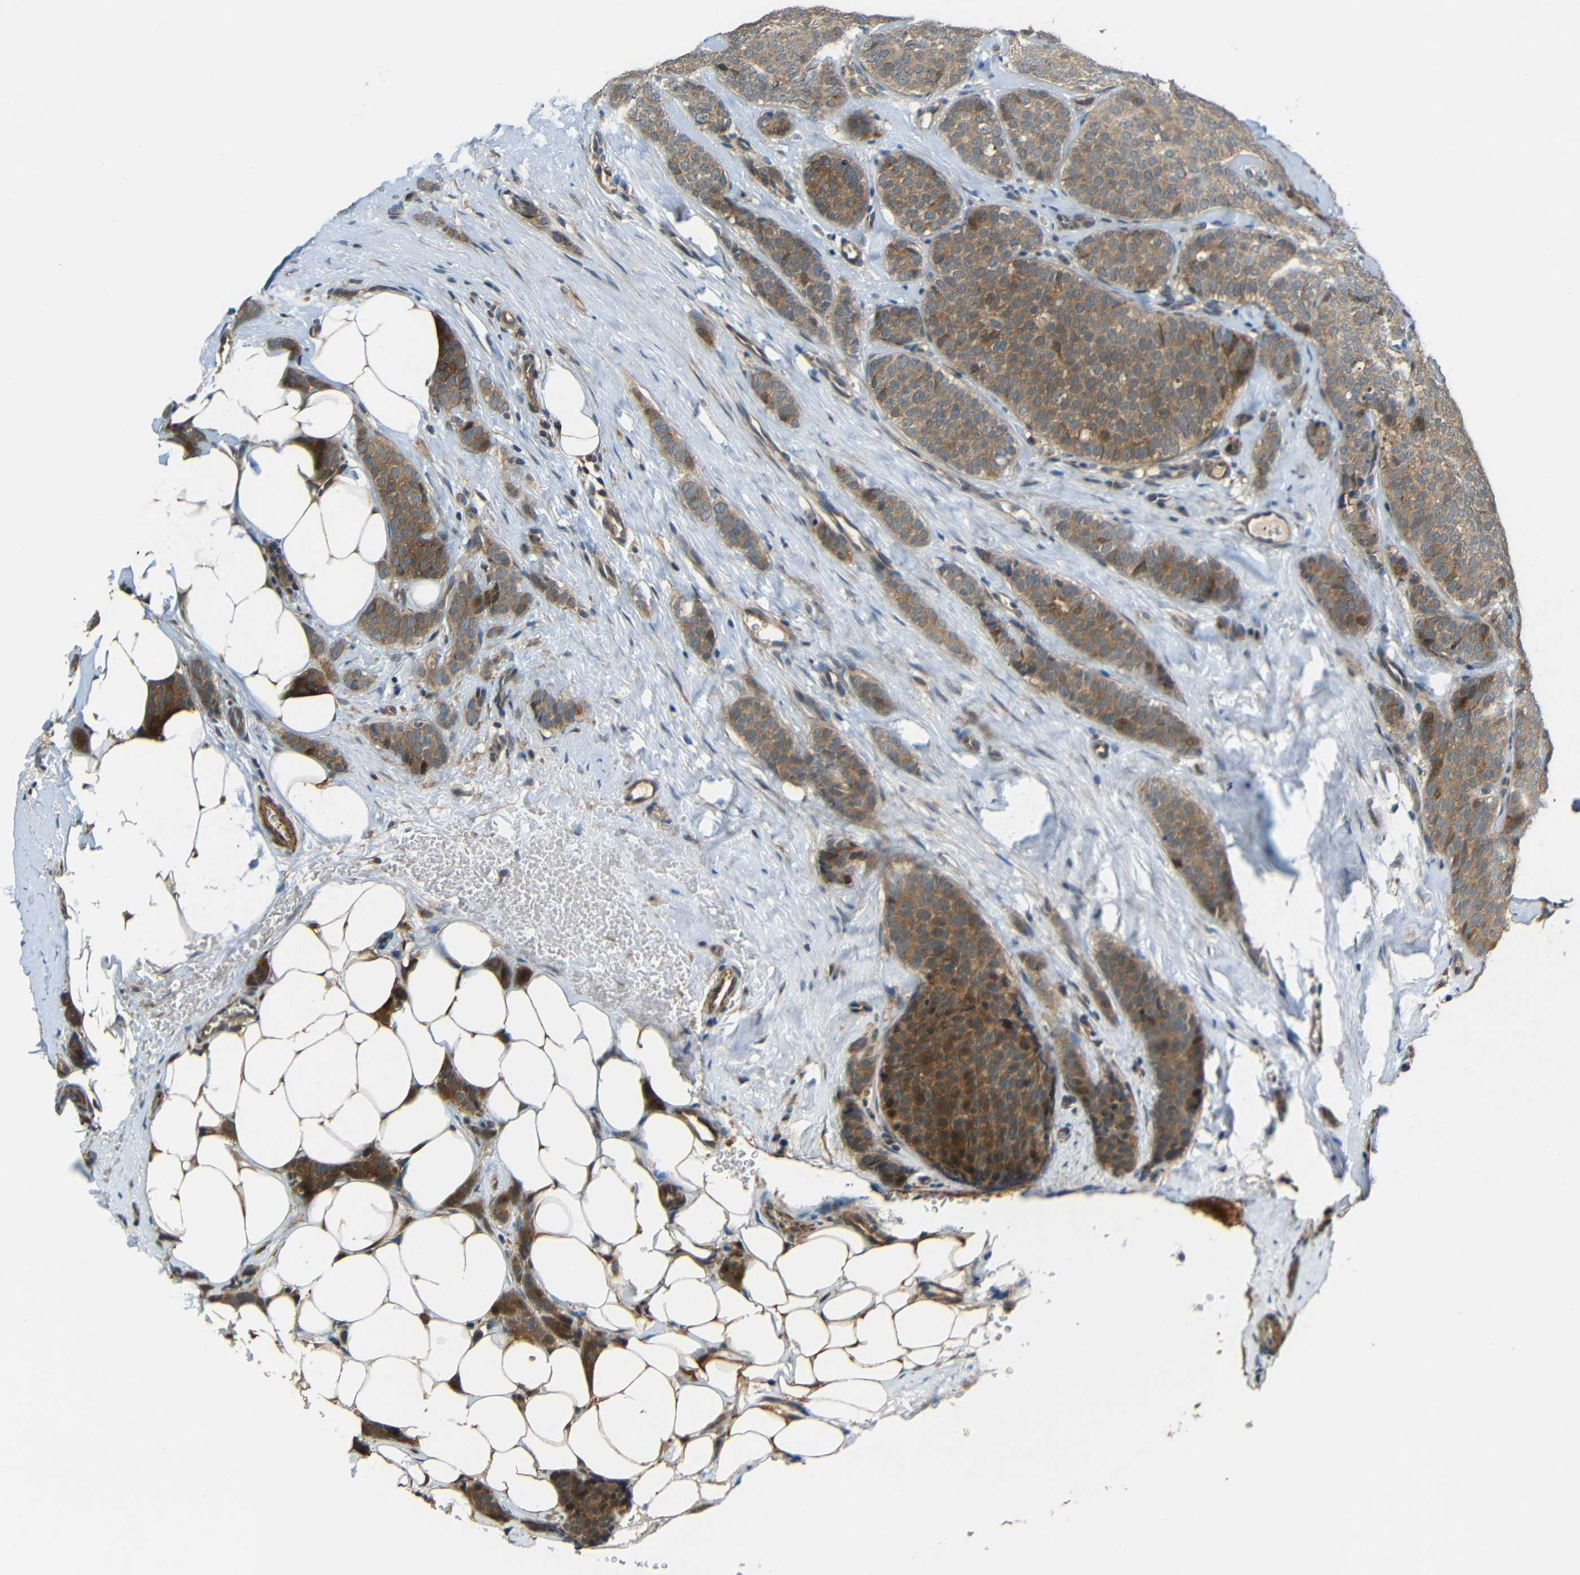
{"staining": {"intensity": "moderate", "quantity": ">75%", "location": "cytoplasmic/membranous"}, "tissue": "breast cancer", "cell_type": "Tumor cells", "image_type": "cancer", "snomed": [{"axis": "morphology", "description": "Lobular carcinoma"}, {"axis": "topography", "description": "Skin"}, {"axis": "topography", "description": "Breast"}], "caption": "Lobular carcinoma (breast) stained with a brown dye reveals moderate cytoplasmic/membranous positive positivity in approximately >75% of tumor cells.", "gene": "FNDC3A", "patient": {"sex": "female", "age": 46}}